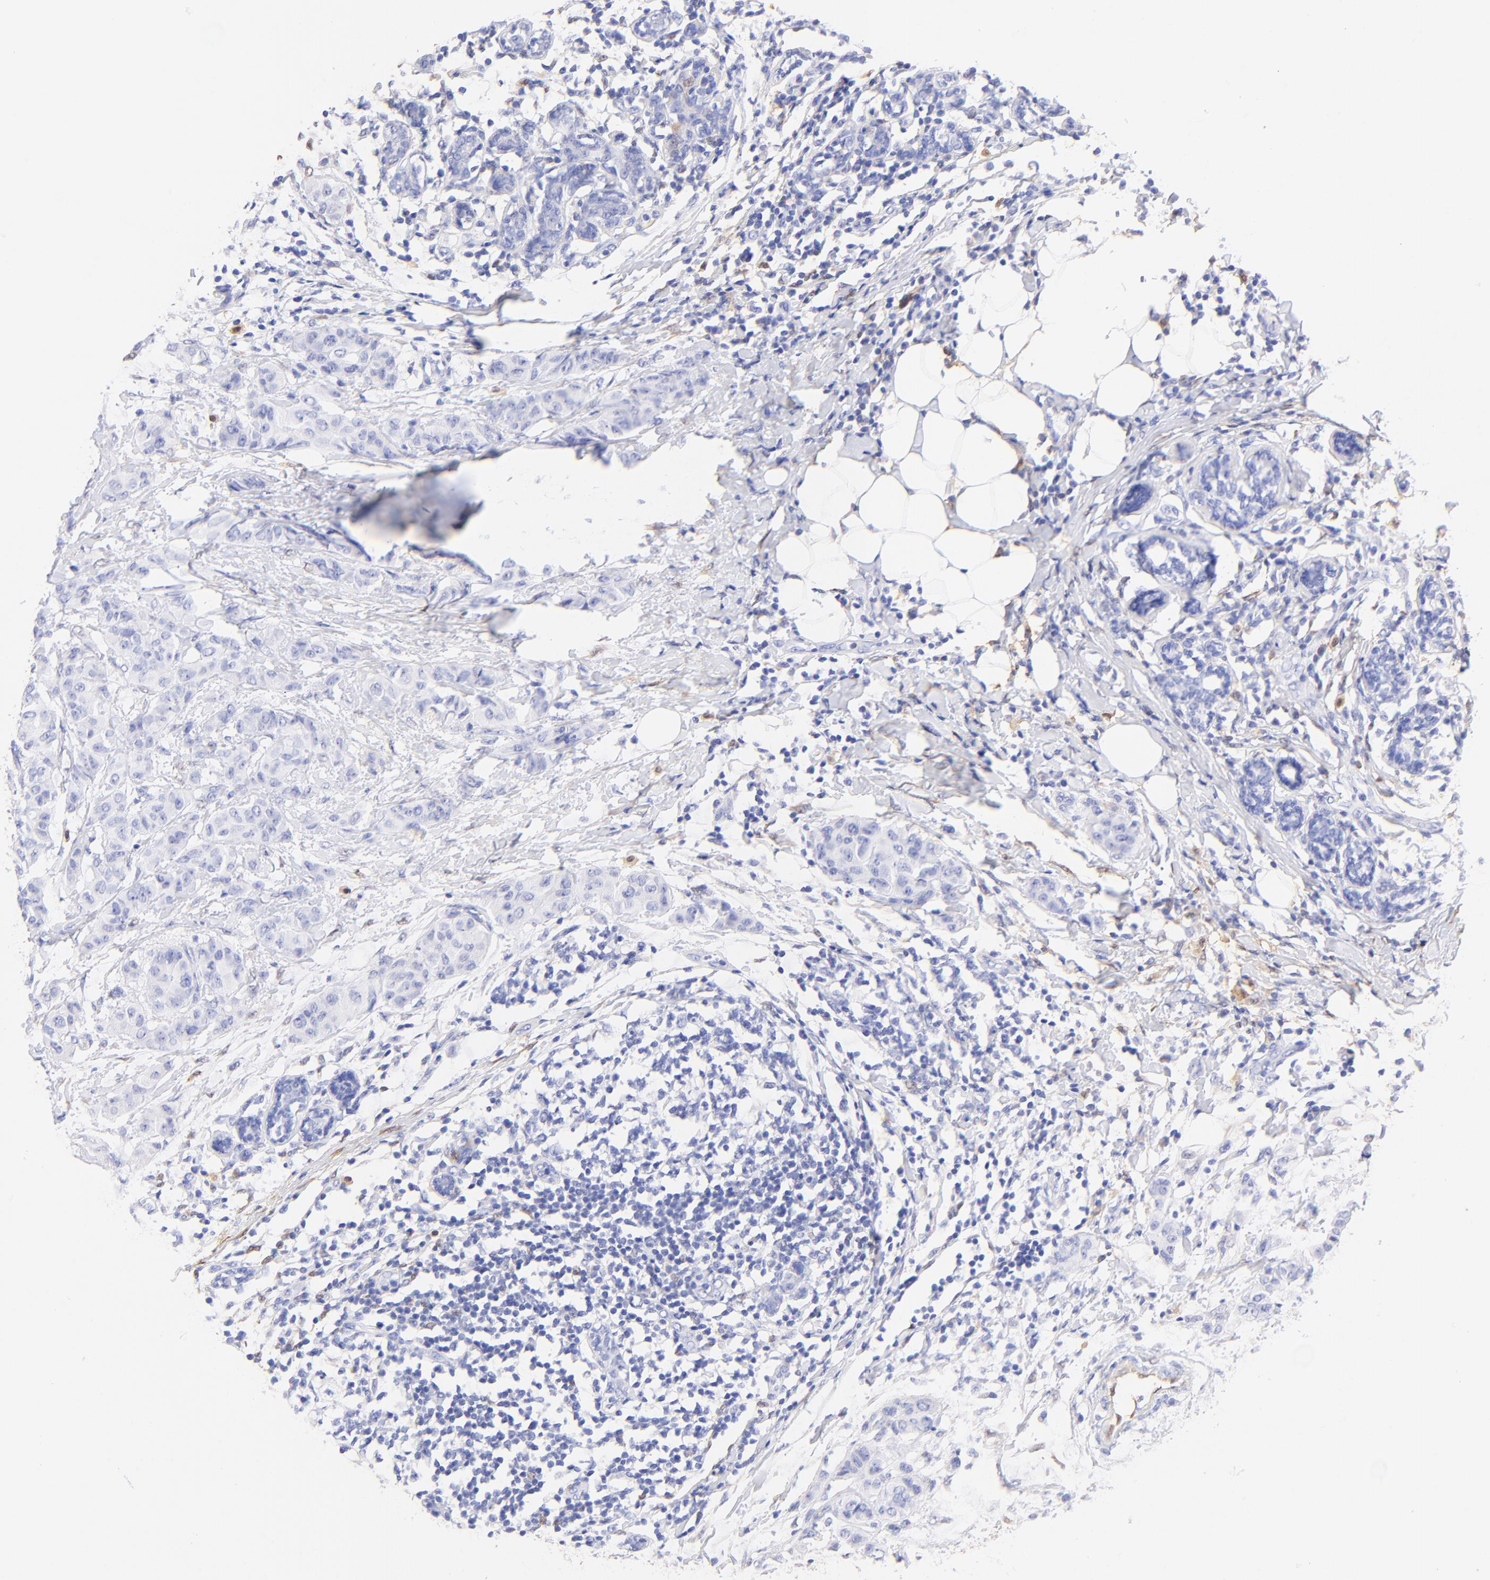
{"staining": {"intensity": "negative", "quantity": "none", "location": "none"}, "tissue": "breast cancer", "cell_type": "Tumor cells", "image_type": "cancer", "snomed": [{"axis": "morphology", "description": "Duct carcinoma"}, {"axis": "topography", "description": "Breast"}], "caption": "Breast infiltrating ductal carcinoma stained for a protein using immunohistochemistry (IHC) reveals no expression tumor cells.", "gene": "ALDH1A1", "patient": {"sex": "female", "age": 40}}